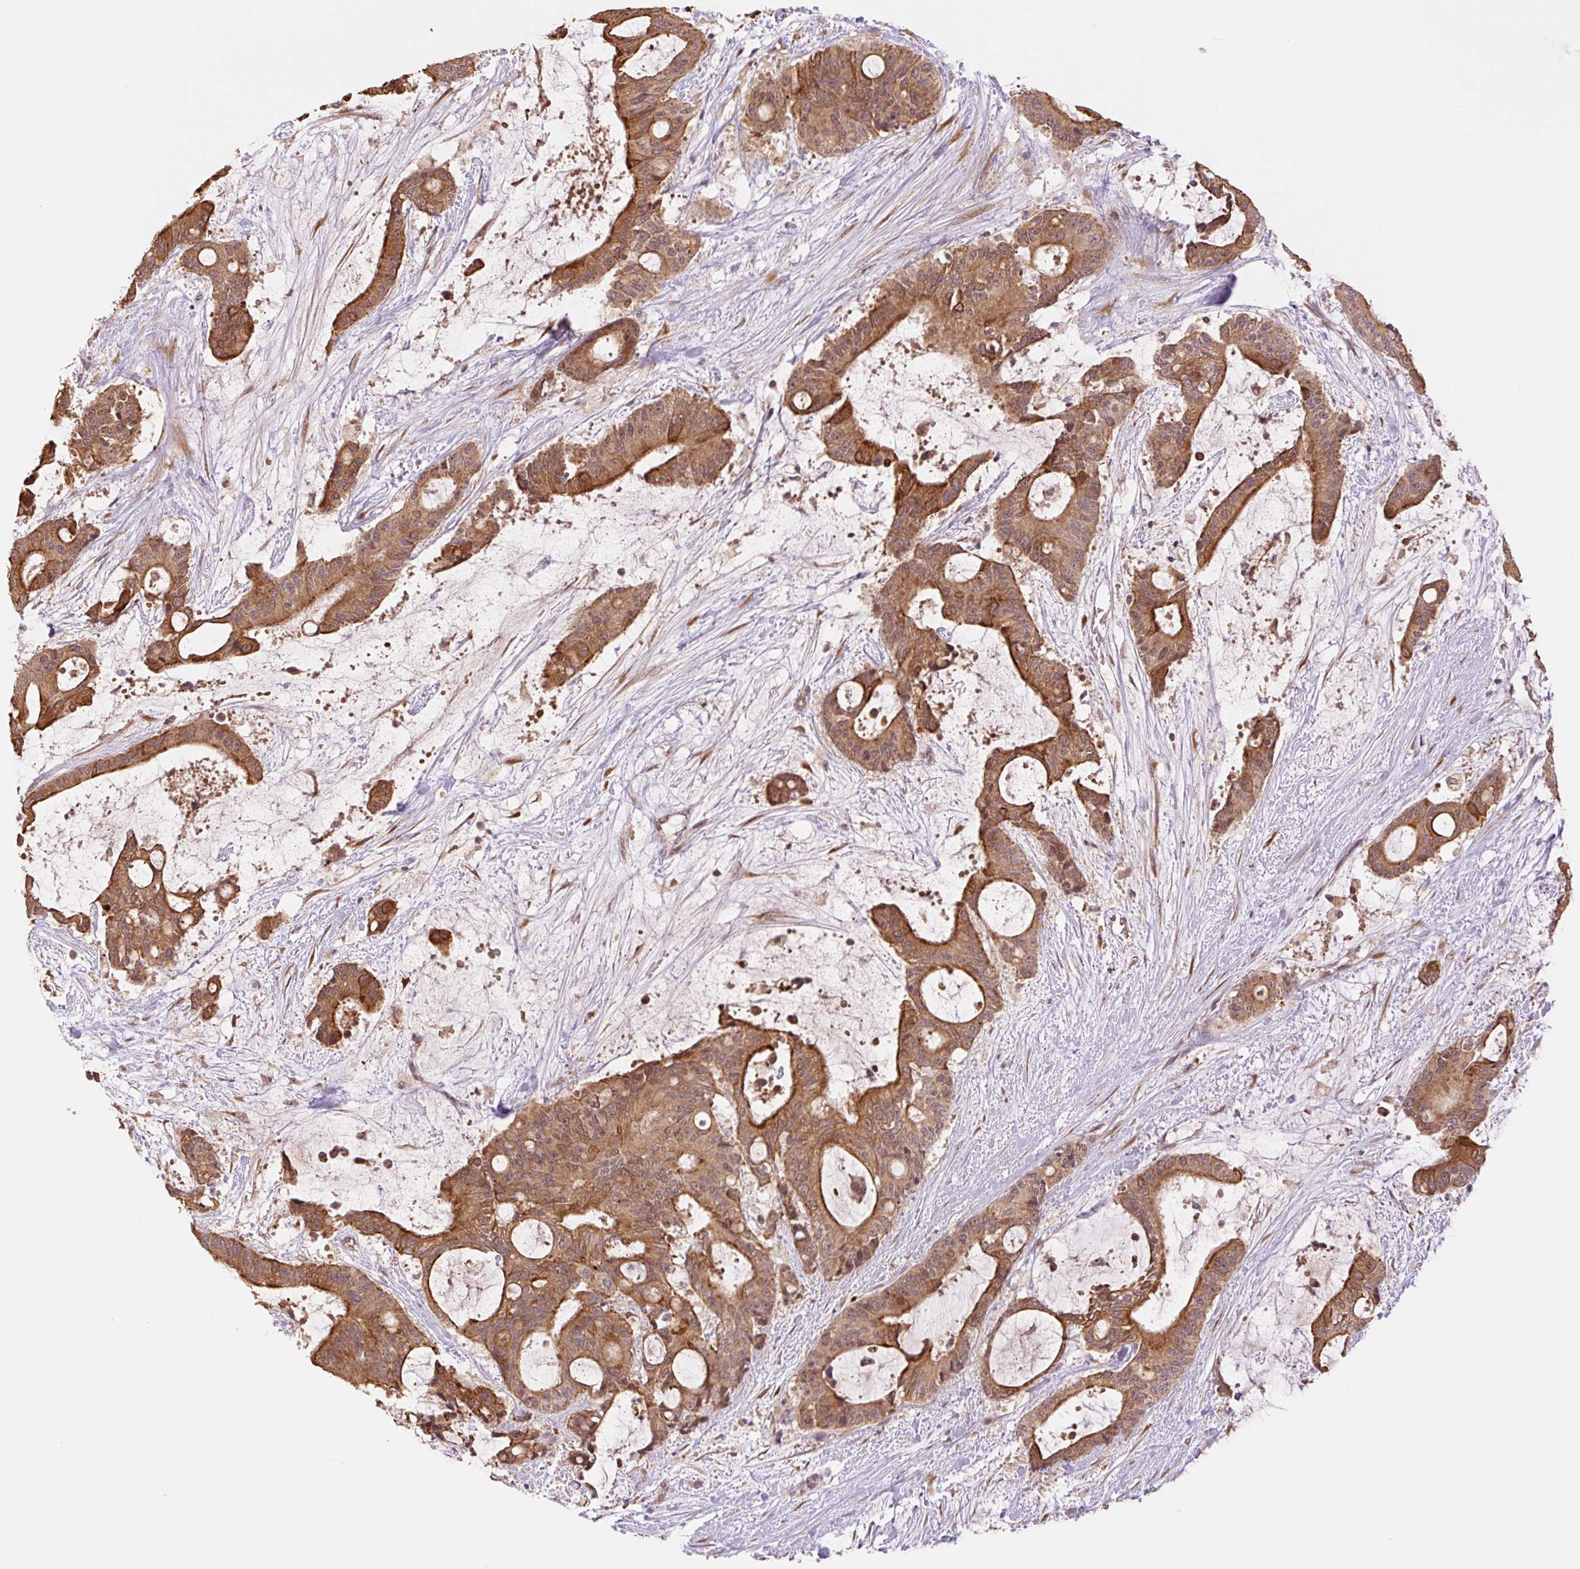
{"staining": {"intensity": "strong", "quantity": ">75%", "location": "cytoplasmic/membranous"}, "tissue": "liver cancer", "cell_type": "Tumor cells", "image_type": "cancer", "snomed": [{"axis": "morphology", "description": "Normal tissue, NOS"}, {"axis": "morphology", "description": "Cholangiocarcinoma"}, {"axis": "topography", "description": "Liver"}, {"axis": "topography", "description": "Peripheral nerve tissue"}], "caption": "Immunohistochemistry staining of liver cancer, which shows high levels of strong cytoplasmic/membranous expression in about >75% of tumor cells indicating strong cytoplasmic/membranous protein expression. The staining was performed using DAB (brown) for protein detection and nuclei were counterstained in hematoxylin (blue).", "gene": "YJU2B", "patient": {"sex": "female", "age": 73}}